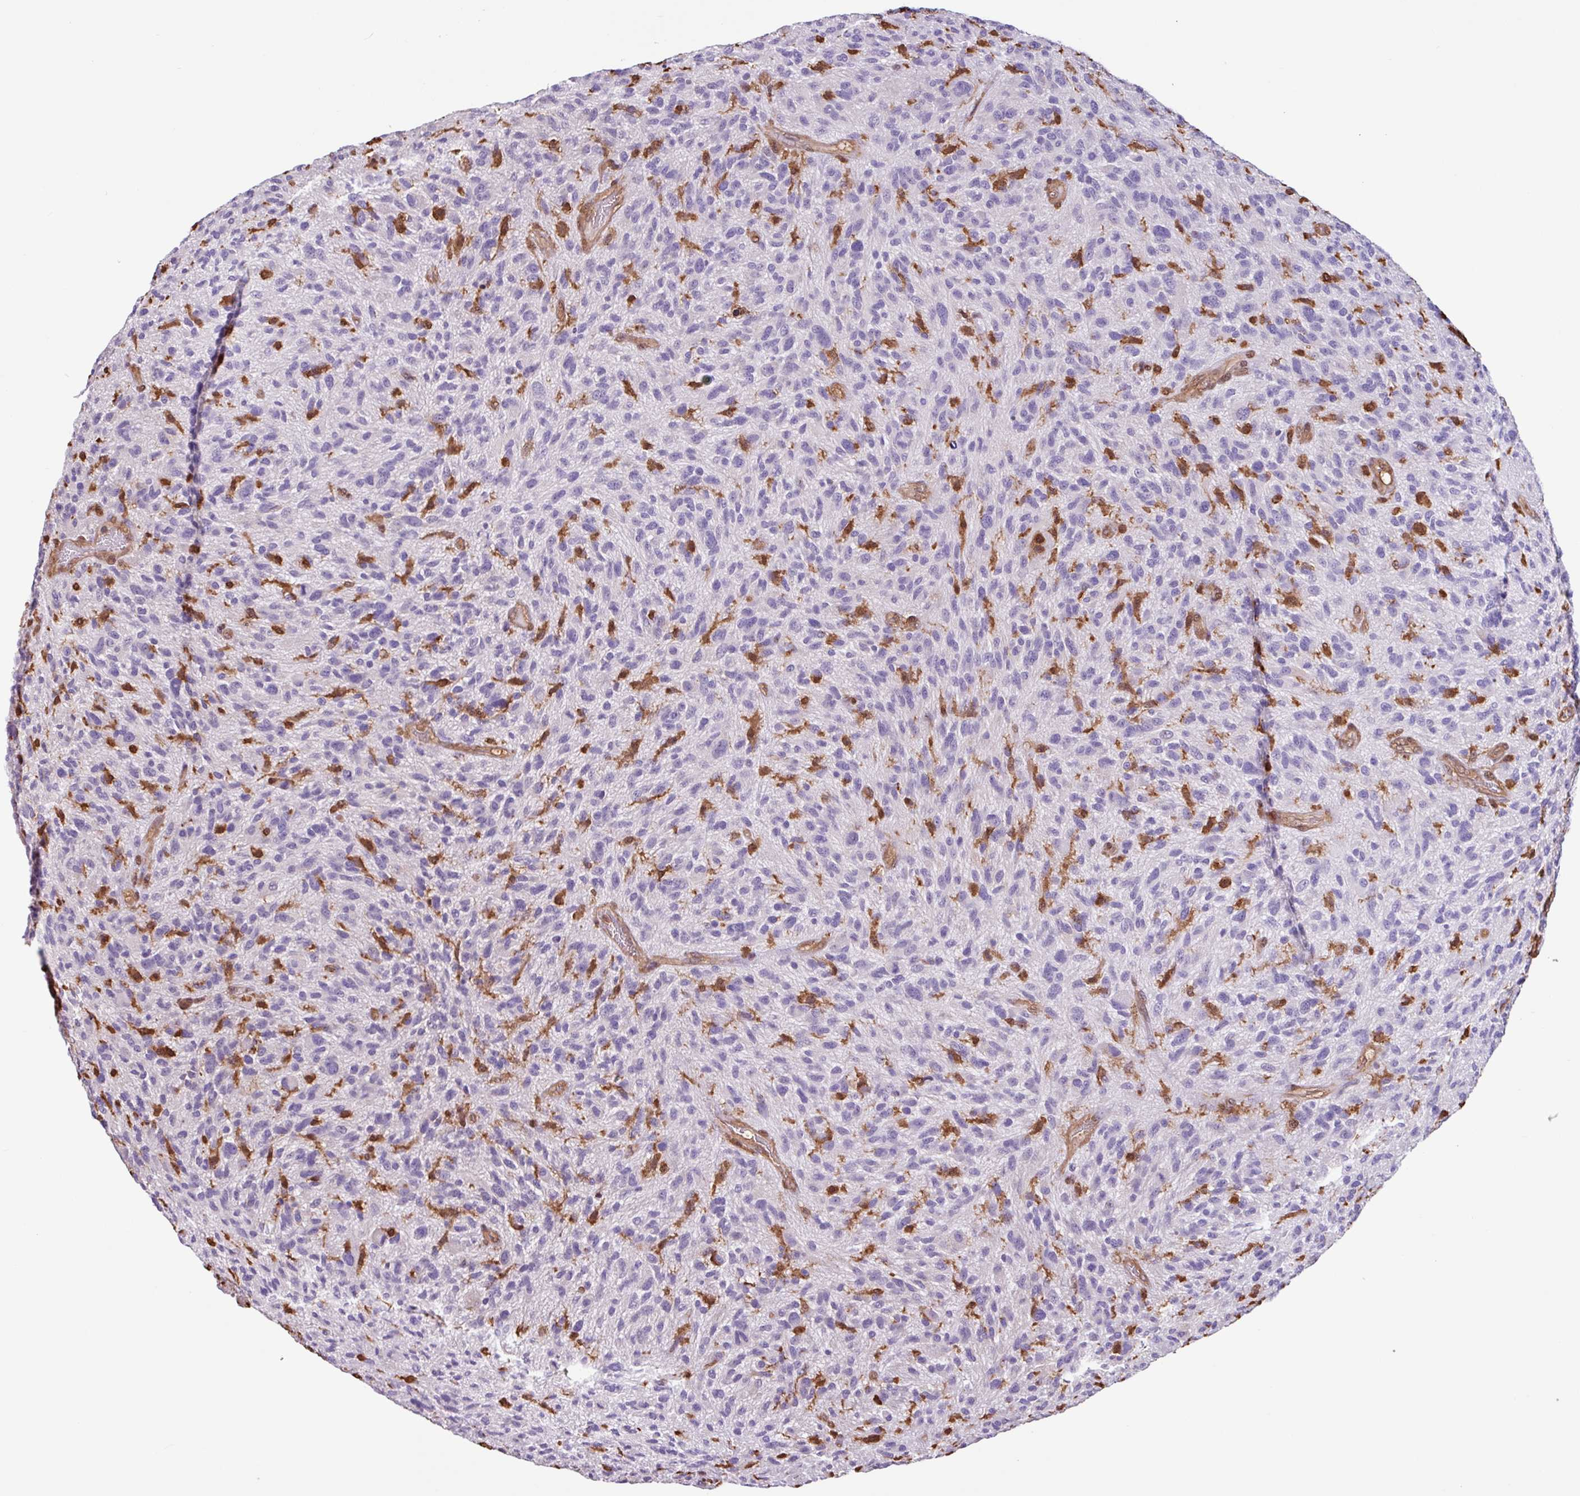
{"staining": {"intensity": "negative", "quantity": "none", "location": "none"}, "tissue": "glioma", "cell_type": "Tumor cells", "image_type": "cancer", "snomed": [{"axis": "morphology", "description": "Glioma, malignant, High grade"}, {"axis": "topography", "description": "Brain"}], "caption": "Immunohistochemistry (IHC) histopathology image of human glioma stained for a protein (brown), which demonstrates no staining in tumor cells. (Stains: DAB (3,3'-diaminobenzidine) IHC with hematoxylin counter stain, Microscopy: brightfield microscopy at high magnification).", "gene": "ARHGDIB", "patient": {"sex": "male", "age": 47}}